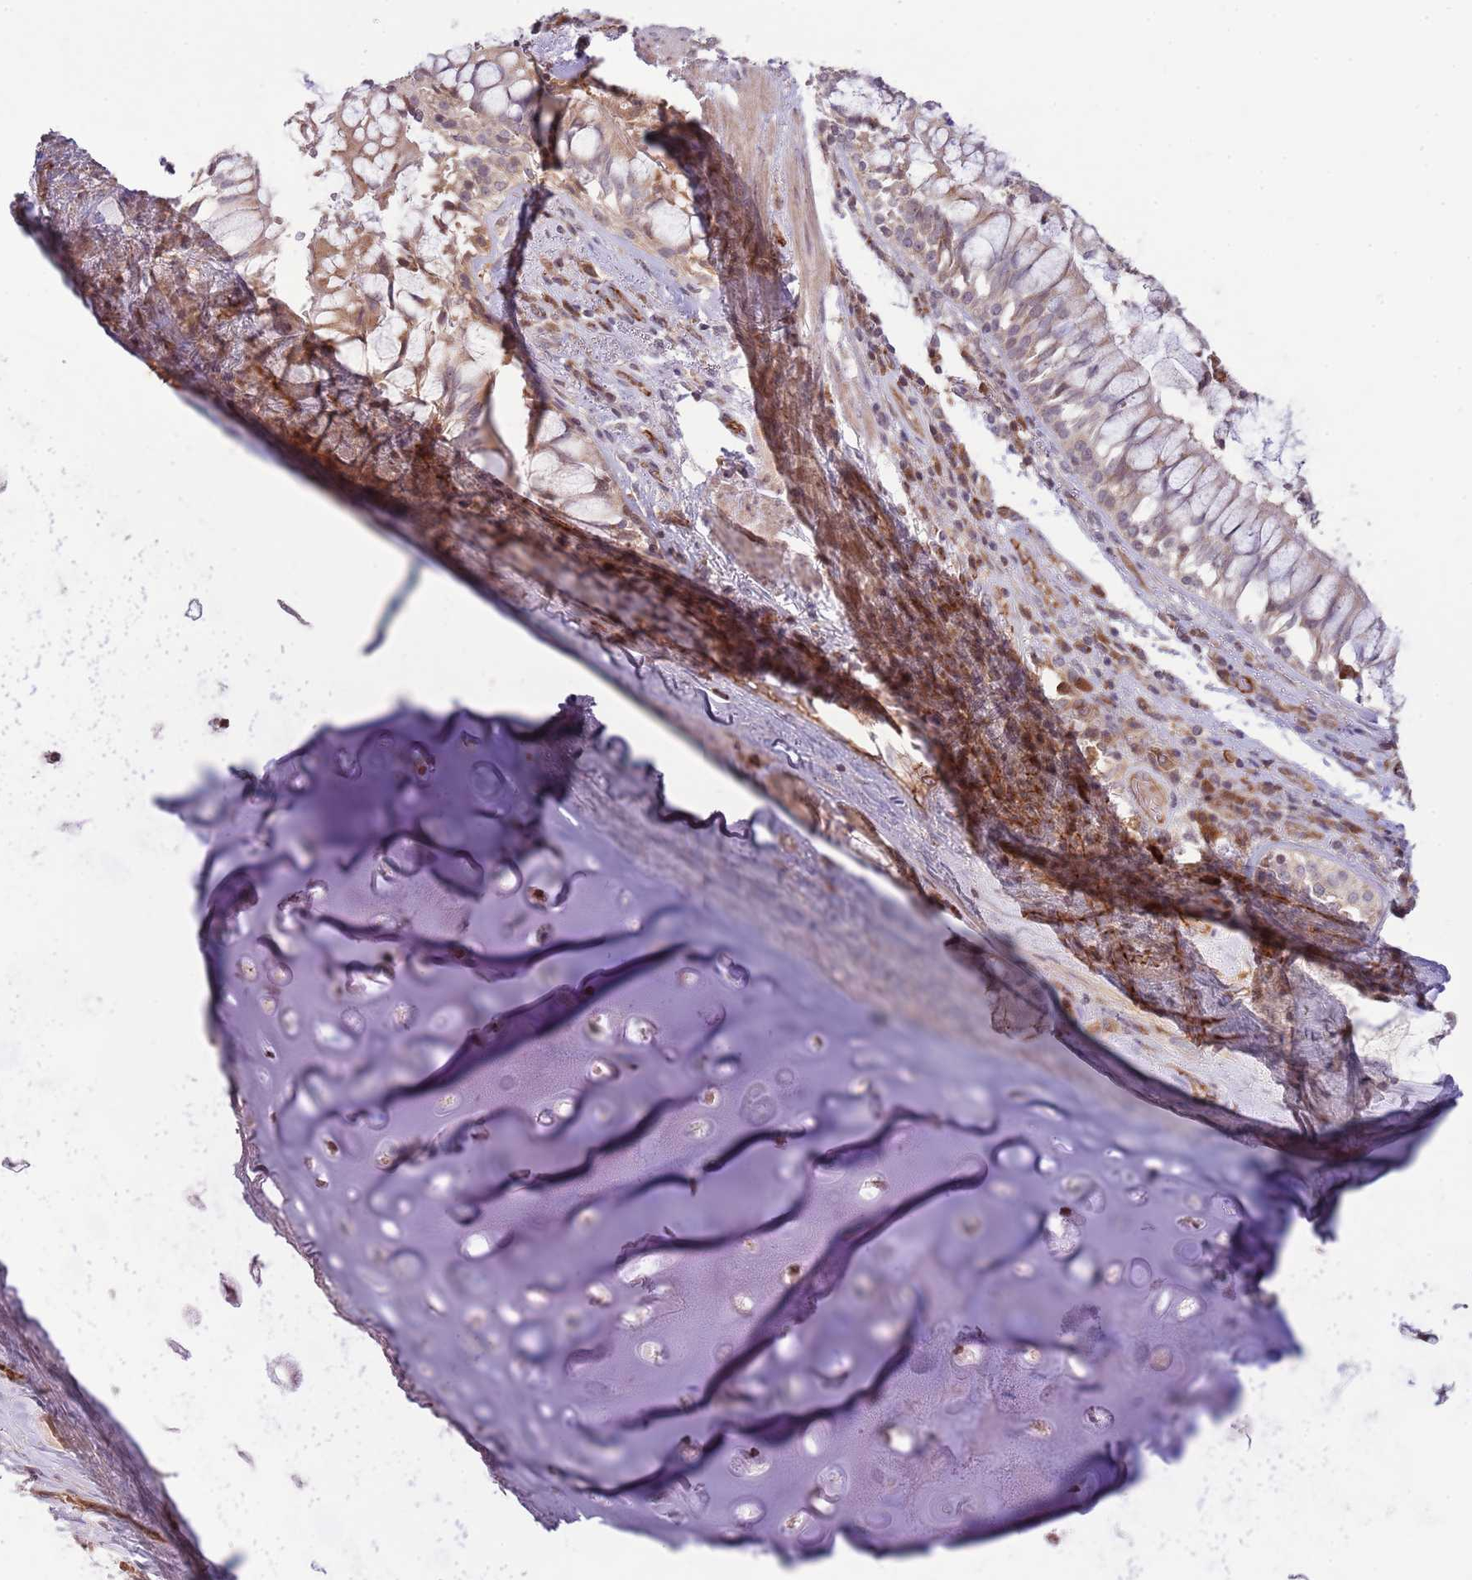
{"staining": {"intensity": "weak", "quantity": ">75%", "location": "cytoplasmic/membranous"}, "tissue": "adipose tissue", "cell_type": "Adipocytes", "image_type": "normal", "snomed": [{"axis": "morphology", "description": "Normal tissue, NOS"}, {"axis": "morphology", "description": "Squamous cell carcinoma, NOS"}, {"axis": "topography", "description": "Bronchus"}, {"axis": "topography", "description": "Lung"}], "caption": "Protein analysis of benign adipose tissue shows weak cytoplasmic/membranous staining in approximately >75% of adipocytes.", "gene": "DPP10", "patient": {"sex": "male", "age": 64}}